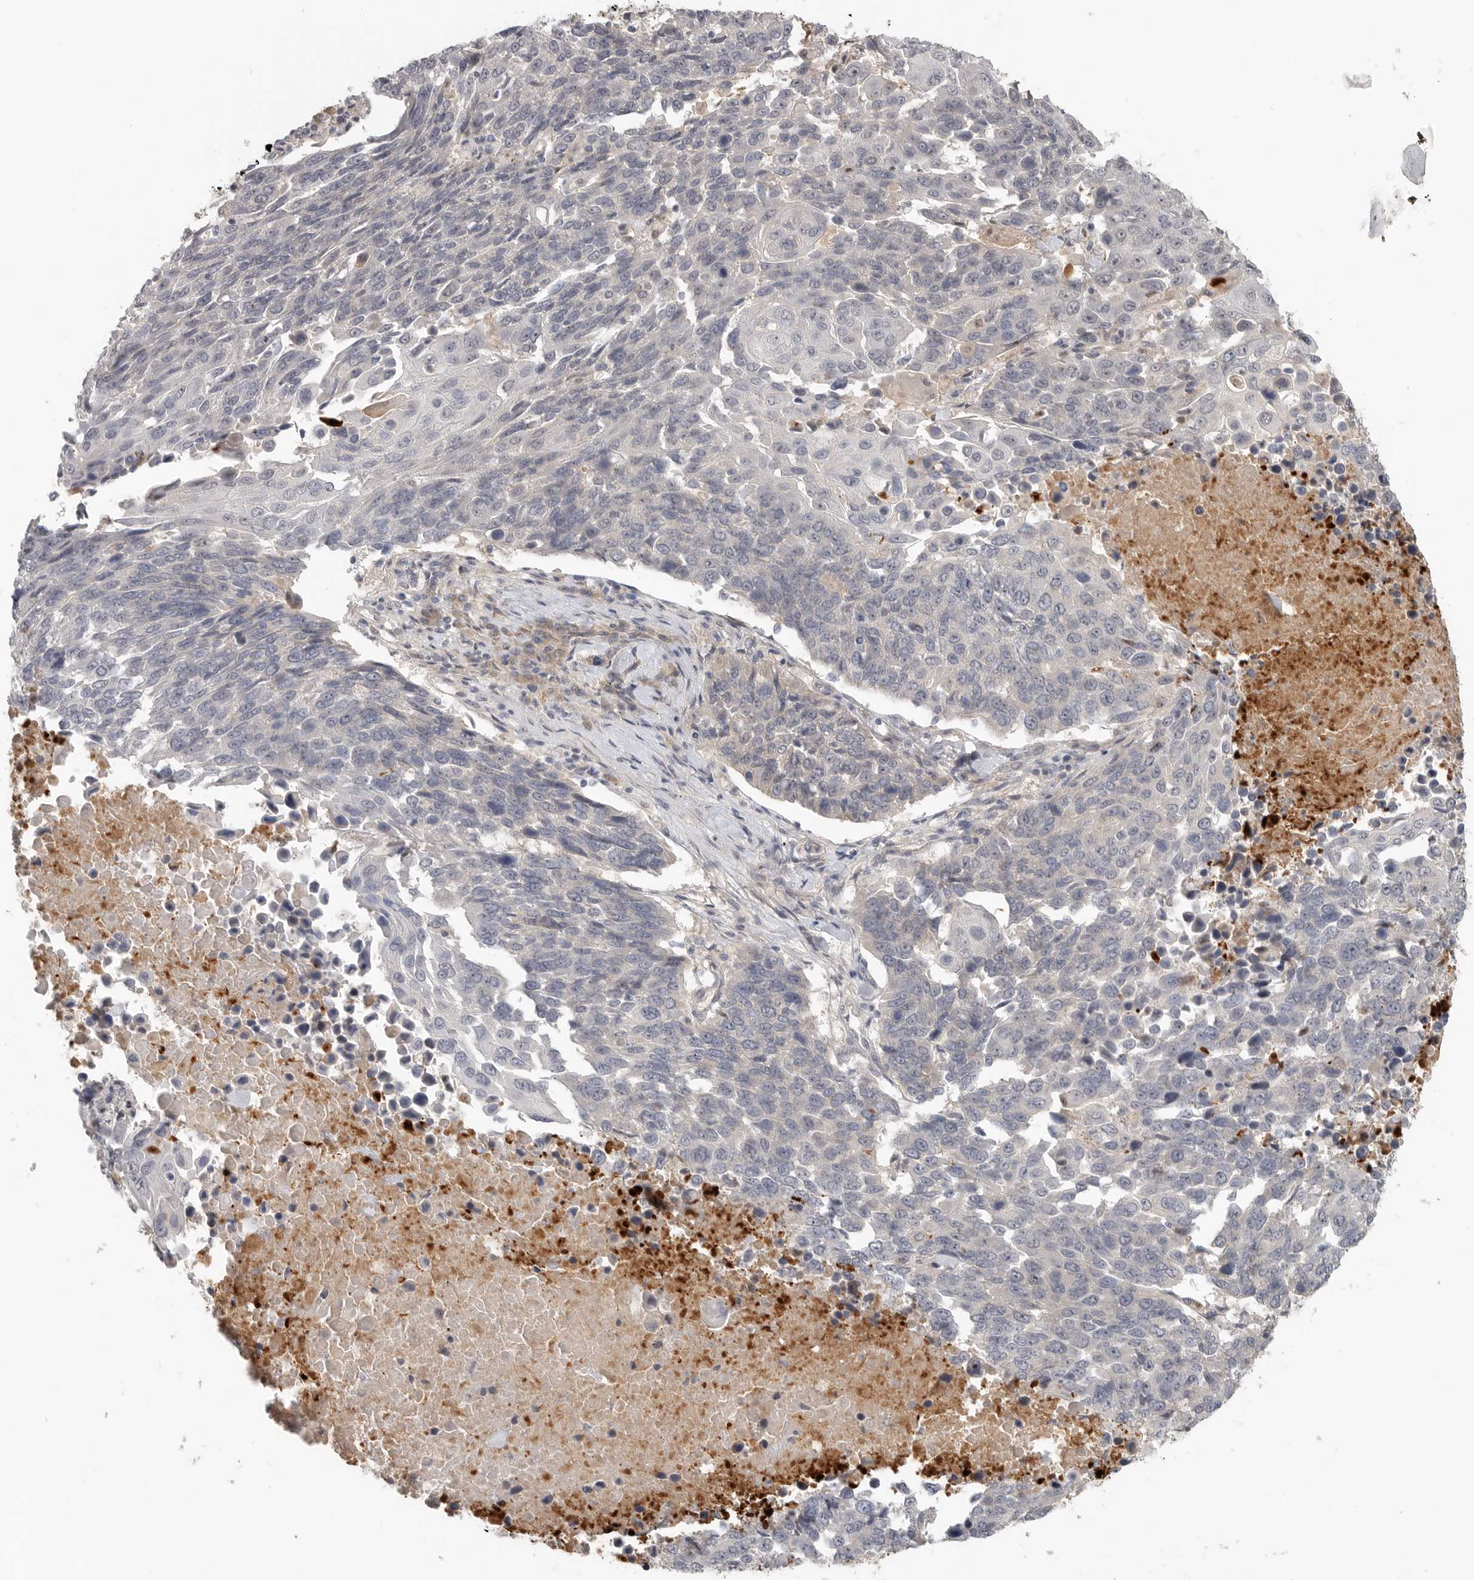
{"staining": {"intensity": "negative", "quantity": "none", "location": "none"}, "tissue": "lung cancer", "cell_type": "Tumor cells", "image_type": "cancer", "snomed": [{"axis": "morphology", "description": "Squamous cell carcinoma, NOS"}, {"axis": "topography", "description": "Lung"}], "caption": "A micrograph of lung cancer stained for a protein shows no brown staining in tumor cells.", "gene": "HDAC6", "patient": {"sex": "male", "age": 66}}